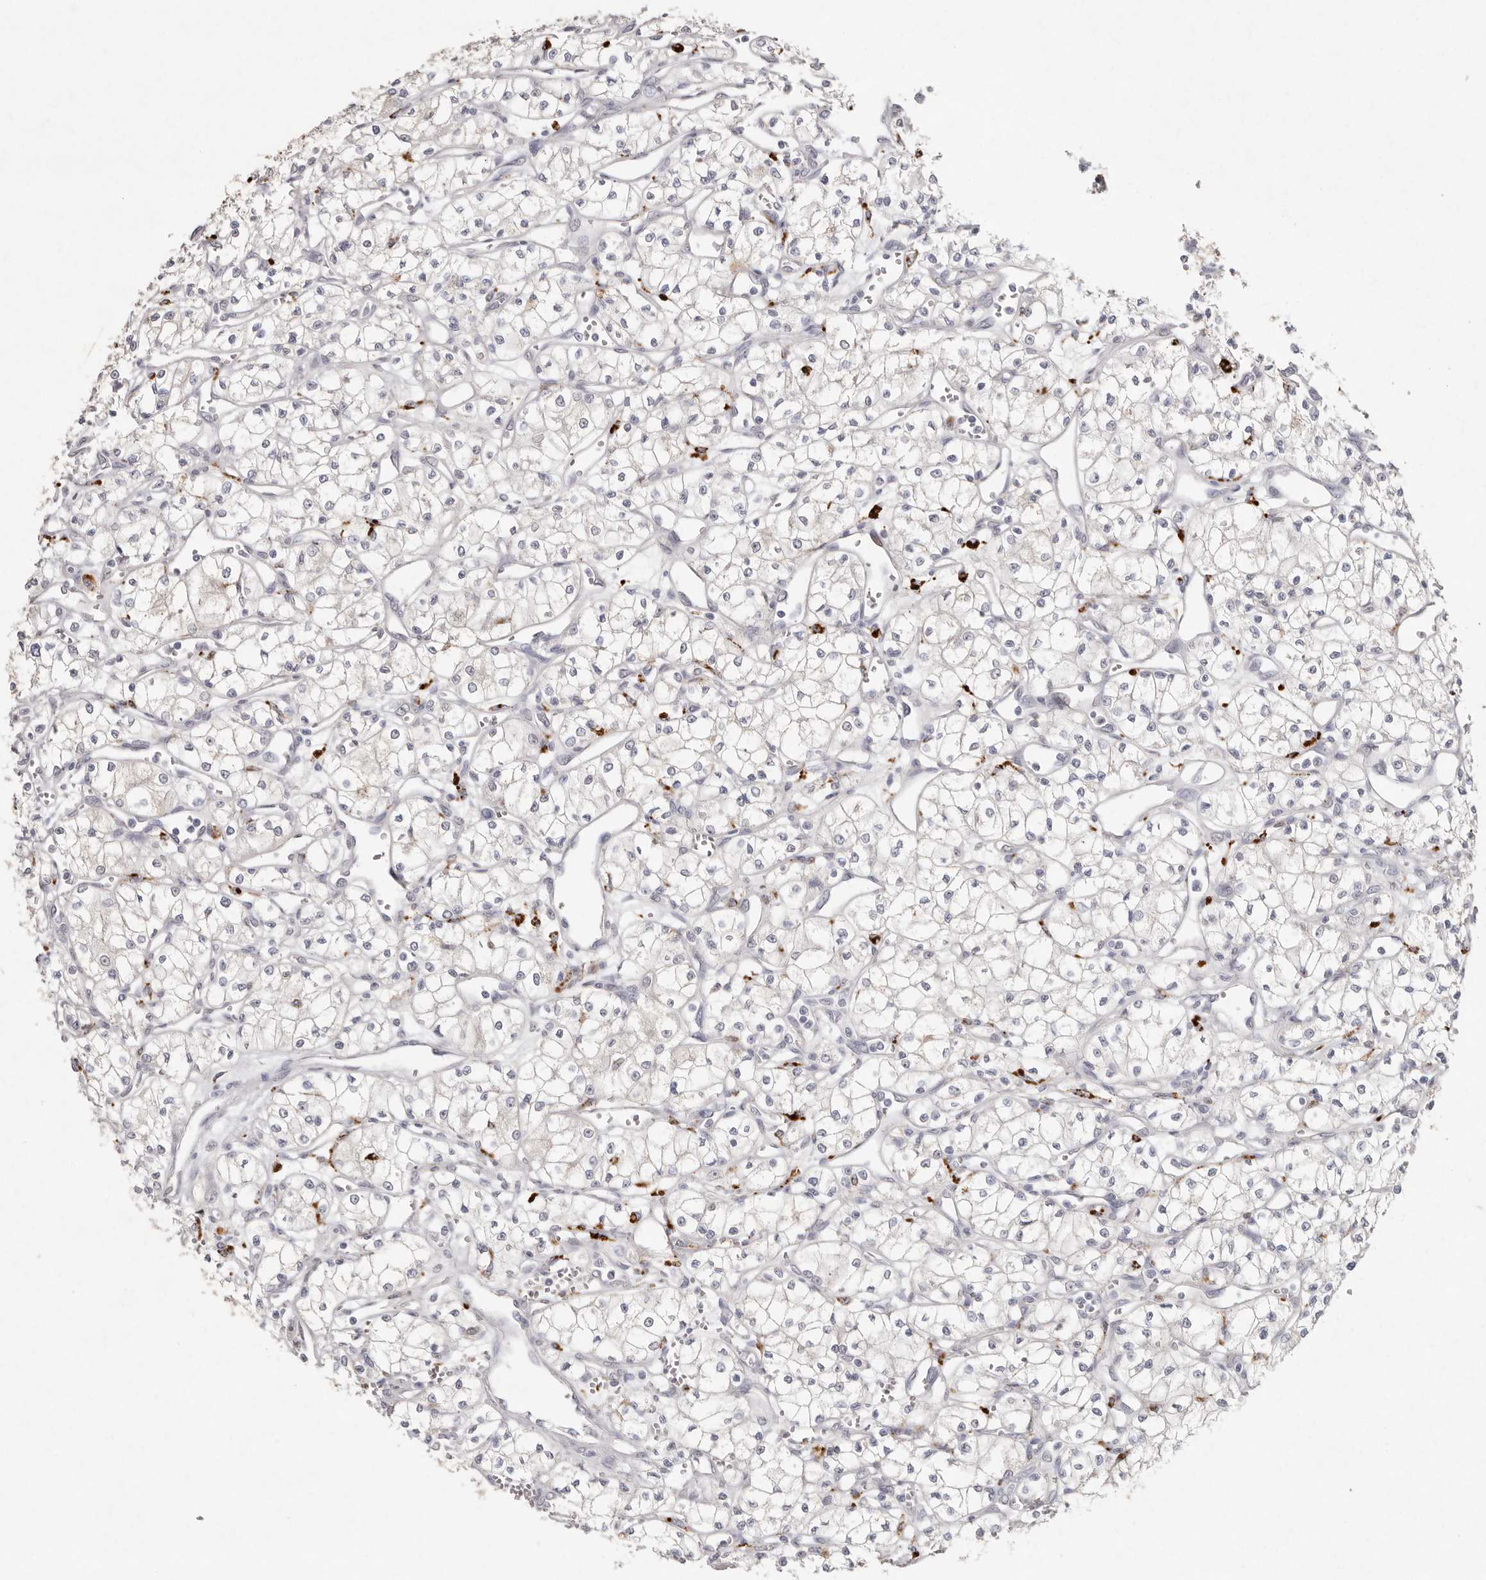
{"staining": {"intensity": "negative", "quantity": "none", "location": "none"}, "tissue": "renal cancer", "cell_type": "Tumor cells", "image_type": "cancer", "snomed": [{"axis": "morphology", "description": "Adenocarcinoma, NOS"}, {"axis": "topography", "description": "Kidney"}], "caption": "High power microscopy micrograph of an IHC histopathology image of adenocarcinoma (renal), revealing no significant staining in tumor cells.", "gene": "FAM185A", "patient": {"sex": "male", "age": 59}}